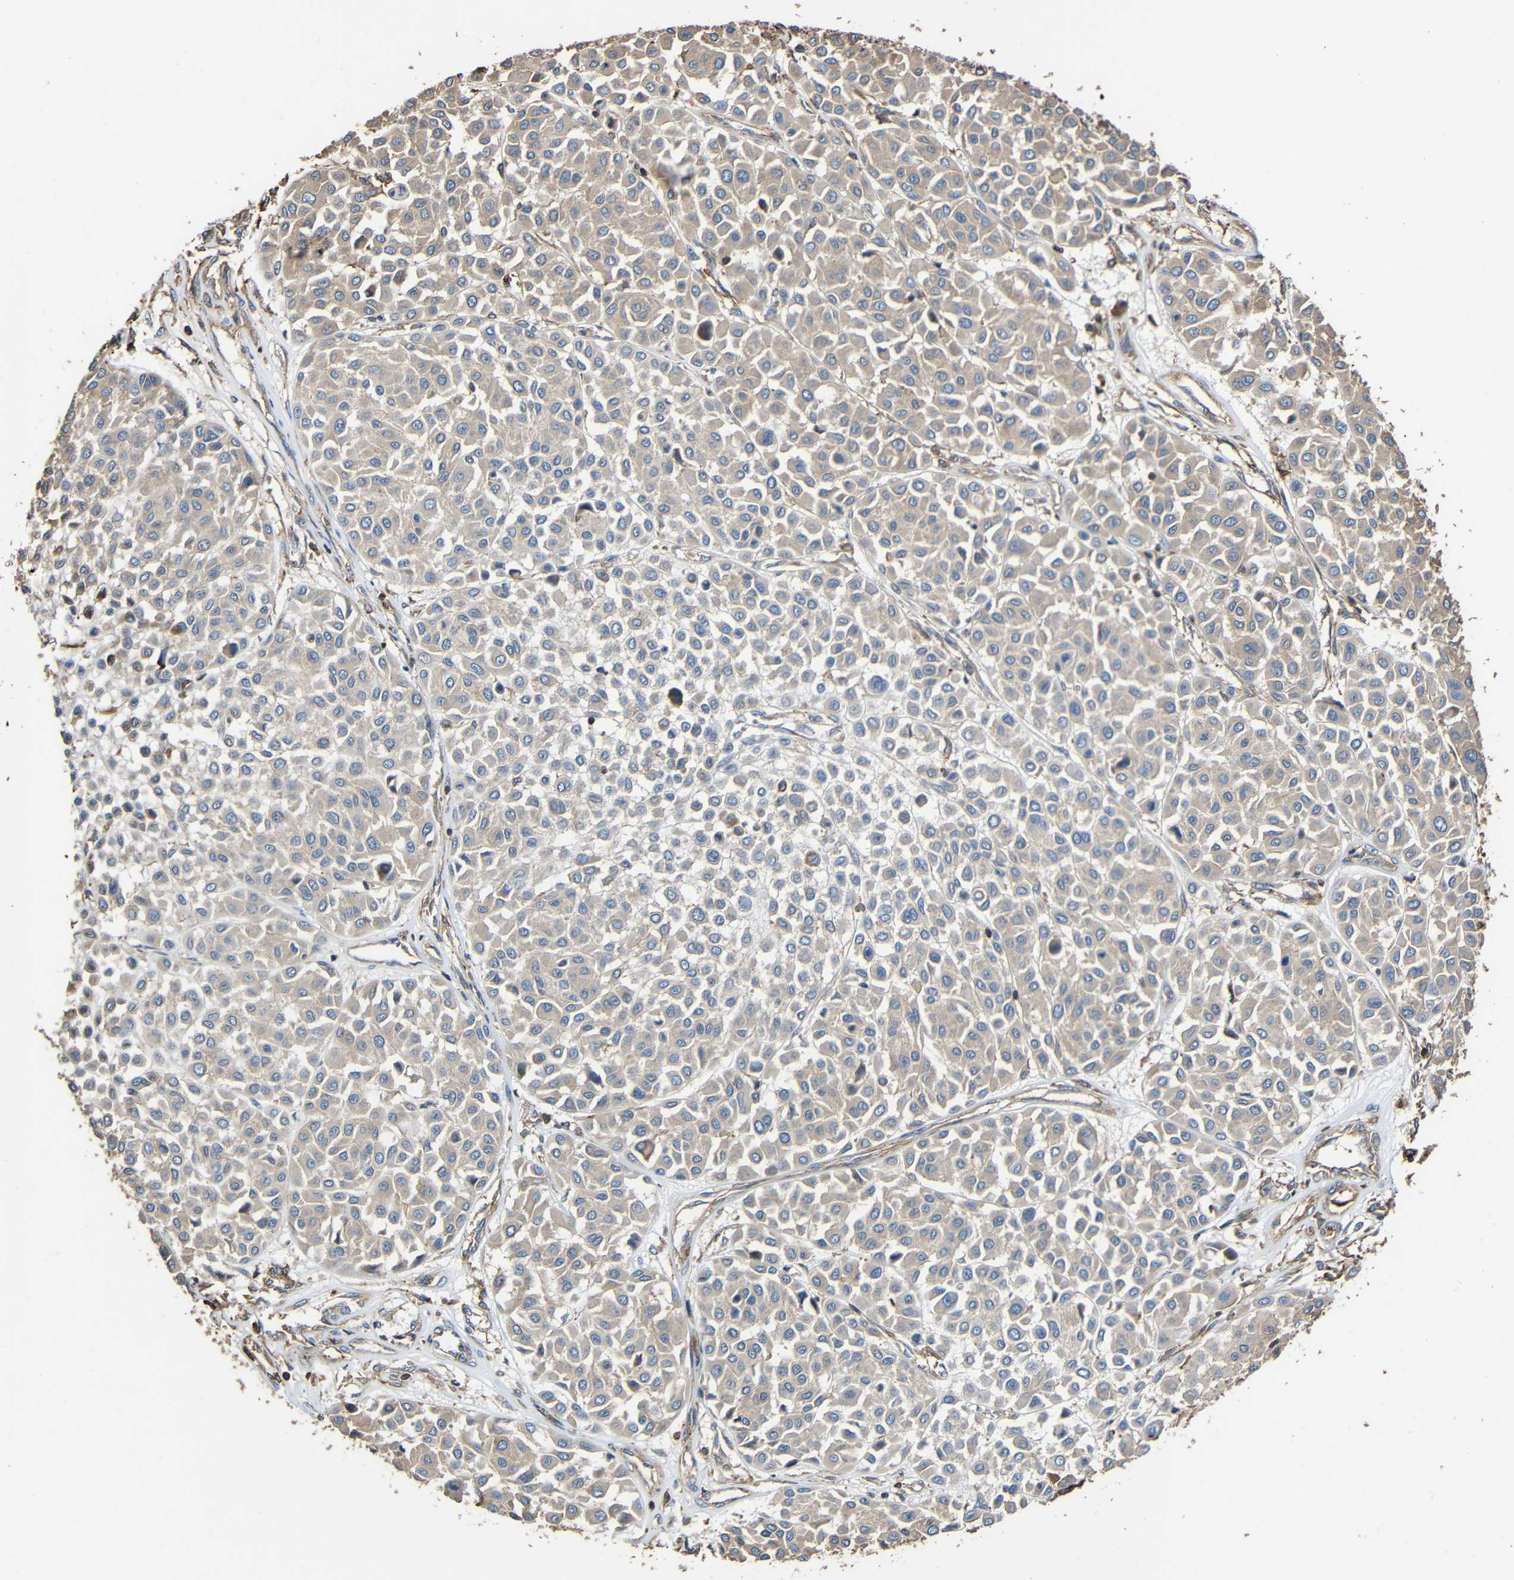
{"staining": {"intensity": "weak", "quantity": "<25%", "location": "cytoplasmic/membranous"}, "tissue": "melanoma", "cell_type": "Tumor cells", "image_type": "cancer", "snomed": [{"axis": "morphology", "description": "Malignant melanoma, Metastatic site"}, {"axis": "topography", "description": "Soft tissue"}], "caption": "Photomicrograph shows no significant protein staining in tumor cells of melanoma. The staining was performed using DAB to visualize the protein expression in brown, while the nuclei were stained in blue with hematoxylin (Magnification: 20x).", "gene": "RHOT2", "patient": {"sex": "male", "age": 41}}